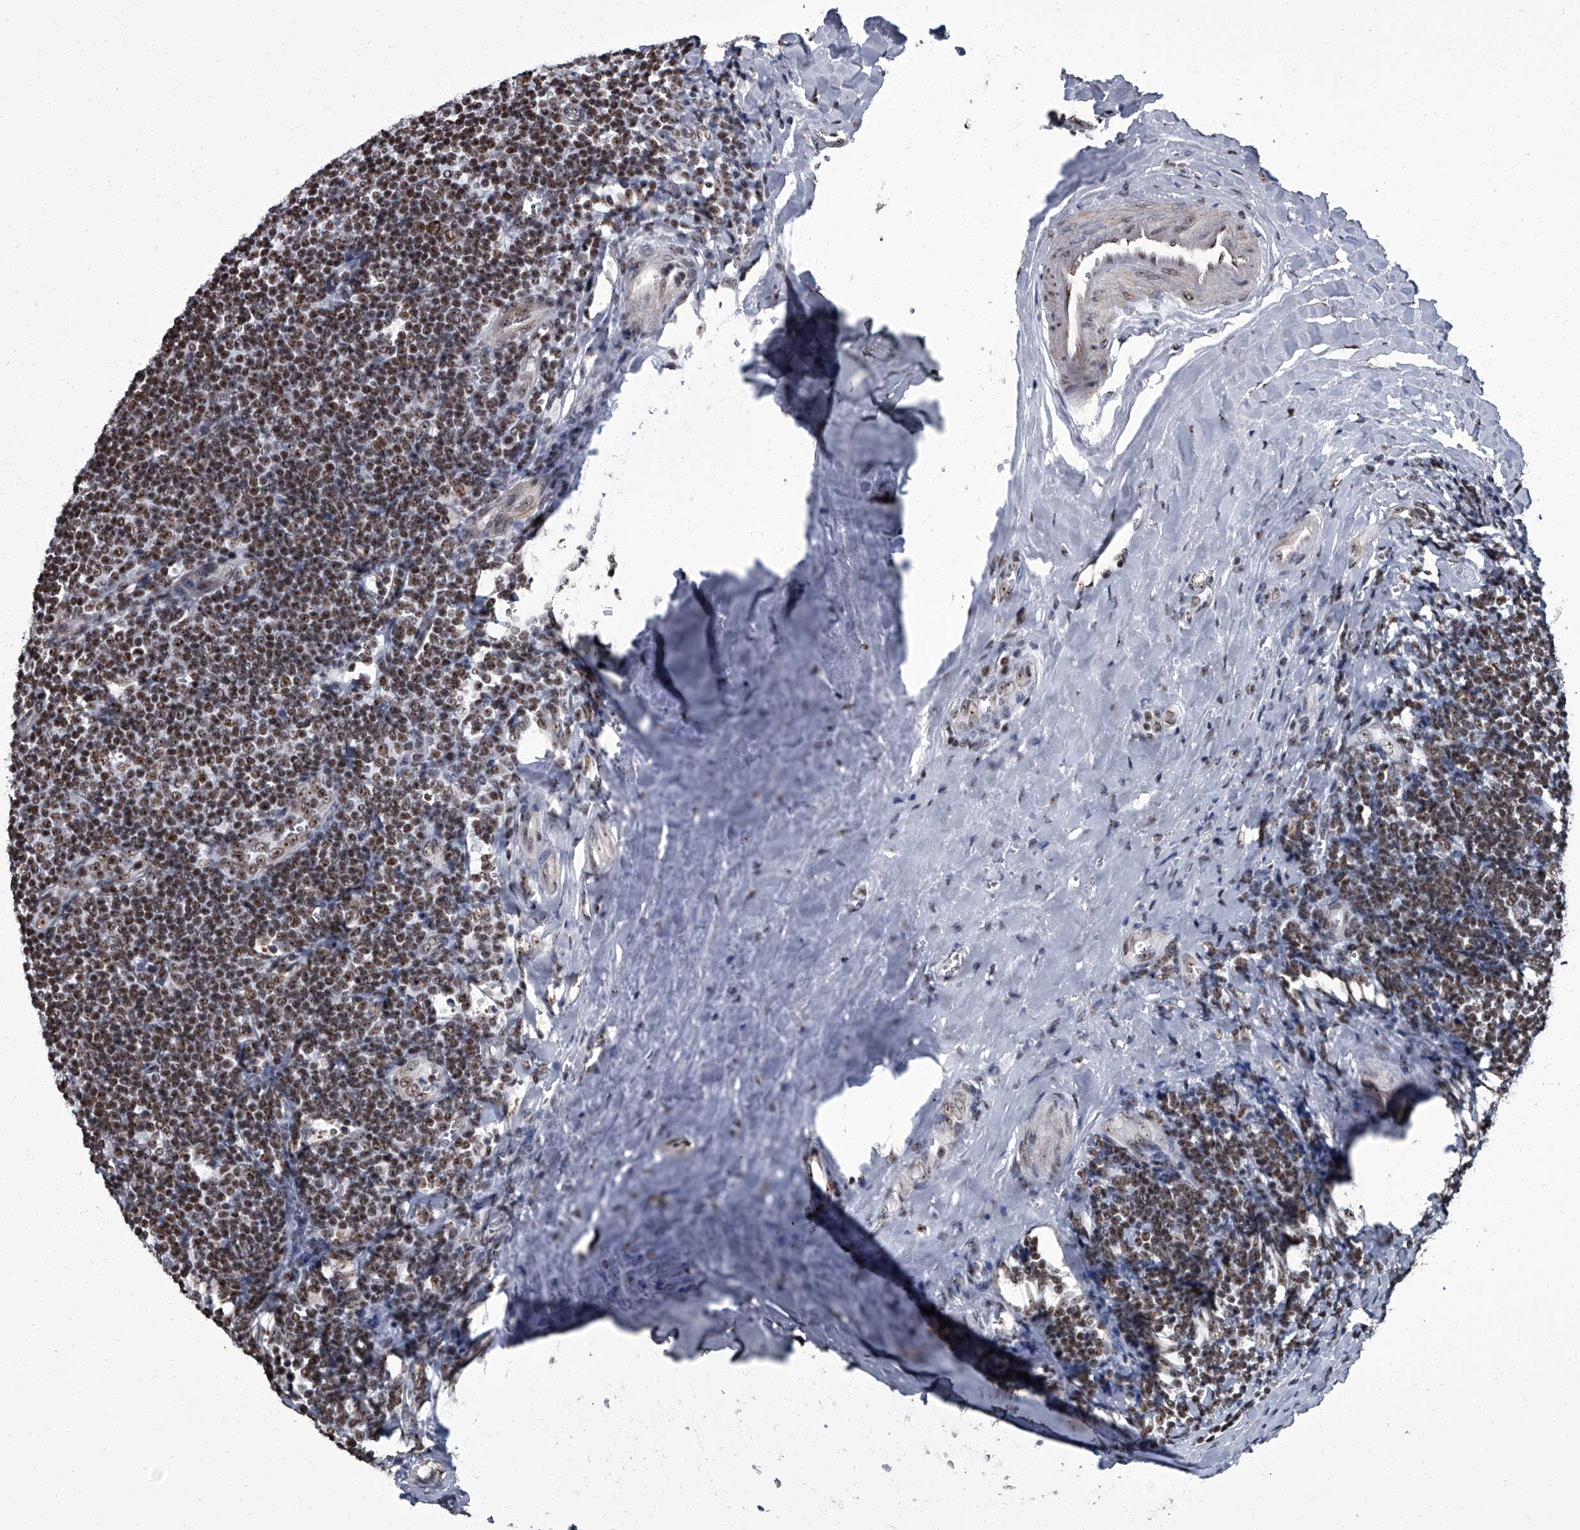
{"staining": {"intensity": "moderate", "quantity": "25%-75%", "location": "nuclear"}, "tissue": "tonsil", "cell_type": "Germinal center cells", "image_type": "normal", "snomed": [{"axis": "morphology", "description": "Normal tissue, NOS"}, {"axis": "topography", "description": "Tonsil"}], "caption": "Tonsil stained with DAB (3,3'-diaminobenzidine) IHC demonstrates medium levels of moderate nuclear expression in approximately 25%-75% of germinal center cells. (Brightfield microscopy of DAB IHC at high magnification).", "gene": "ZNF518B", "patient": {"sex": "male", "age": 27}}